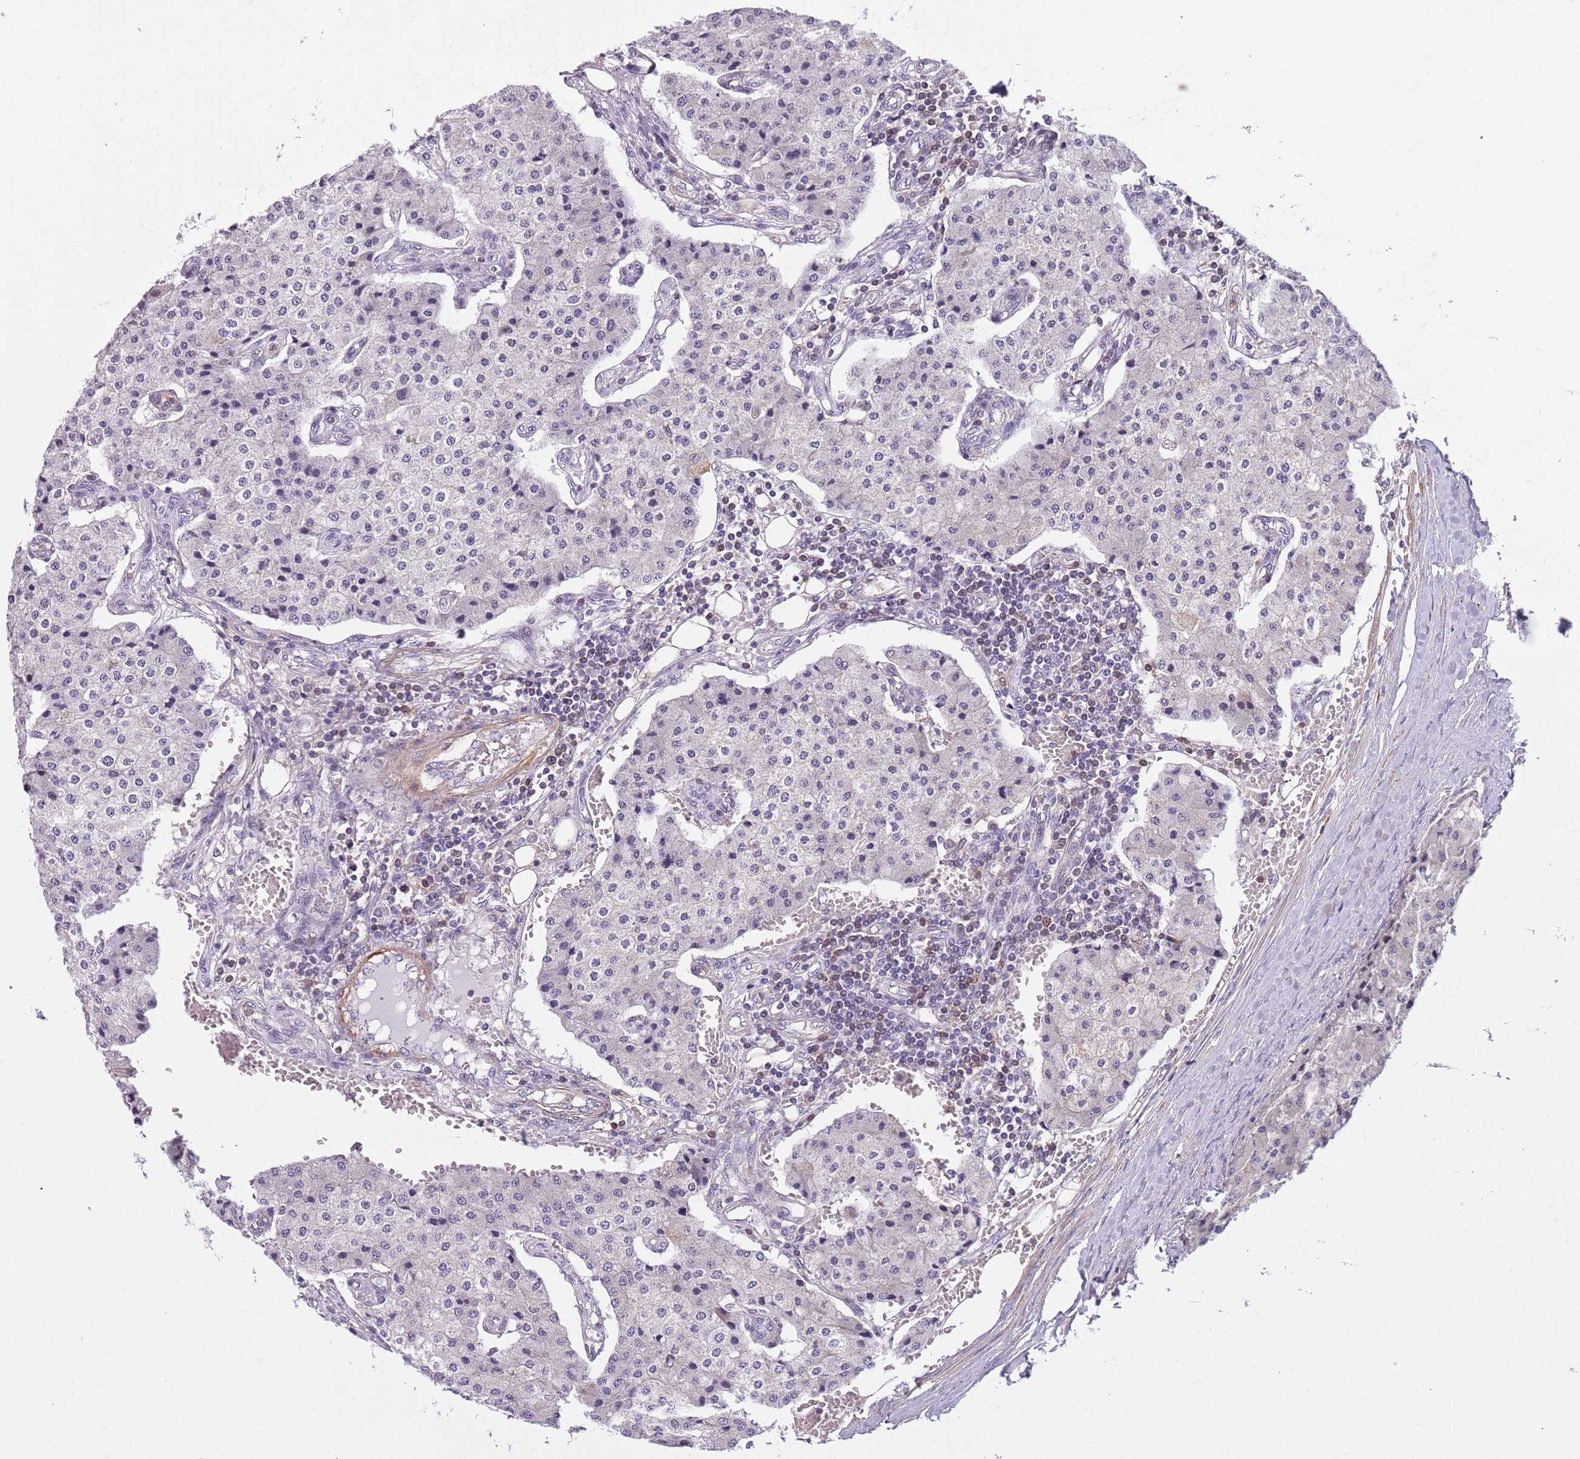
{"staining": {"intensity": "negative", "quantity": "none", "location": "none"}, "tissue": "carcinoid", "cell_type": "Tumor cells", "image_type": "cancer", "snomed": [{"axis": "morphology", "description": "Carcinoid, malignant, NOS"}, {"axis": "topography", "description": "Colon"}], "caption": "Immunohistochemistry photomicrograph of neoplastic tissue: human carcinoid stained with DAB (3,3'-diaminobenzidine) shows no significant protein positivity in tumor cells.", "gene": "JAML", "patient": {"sex": "female", "age": 52}}